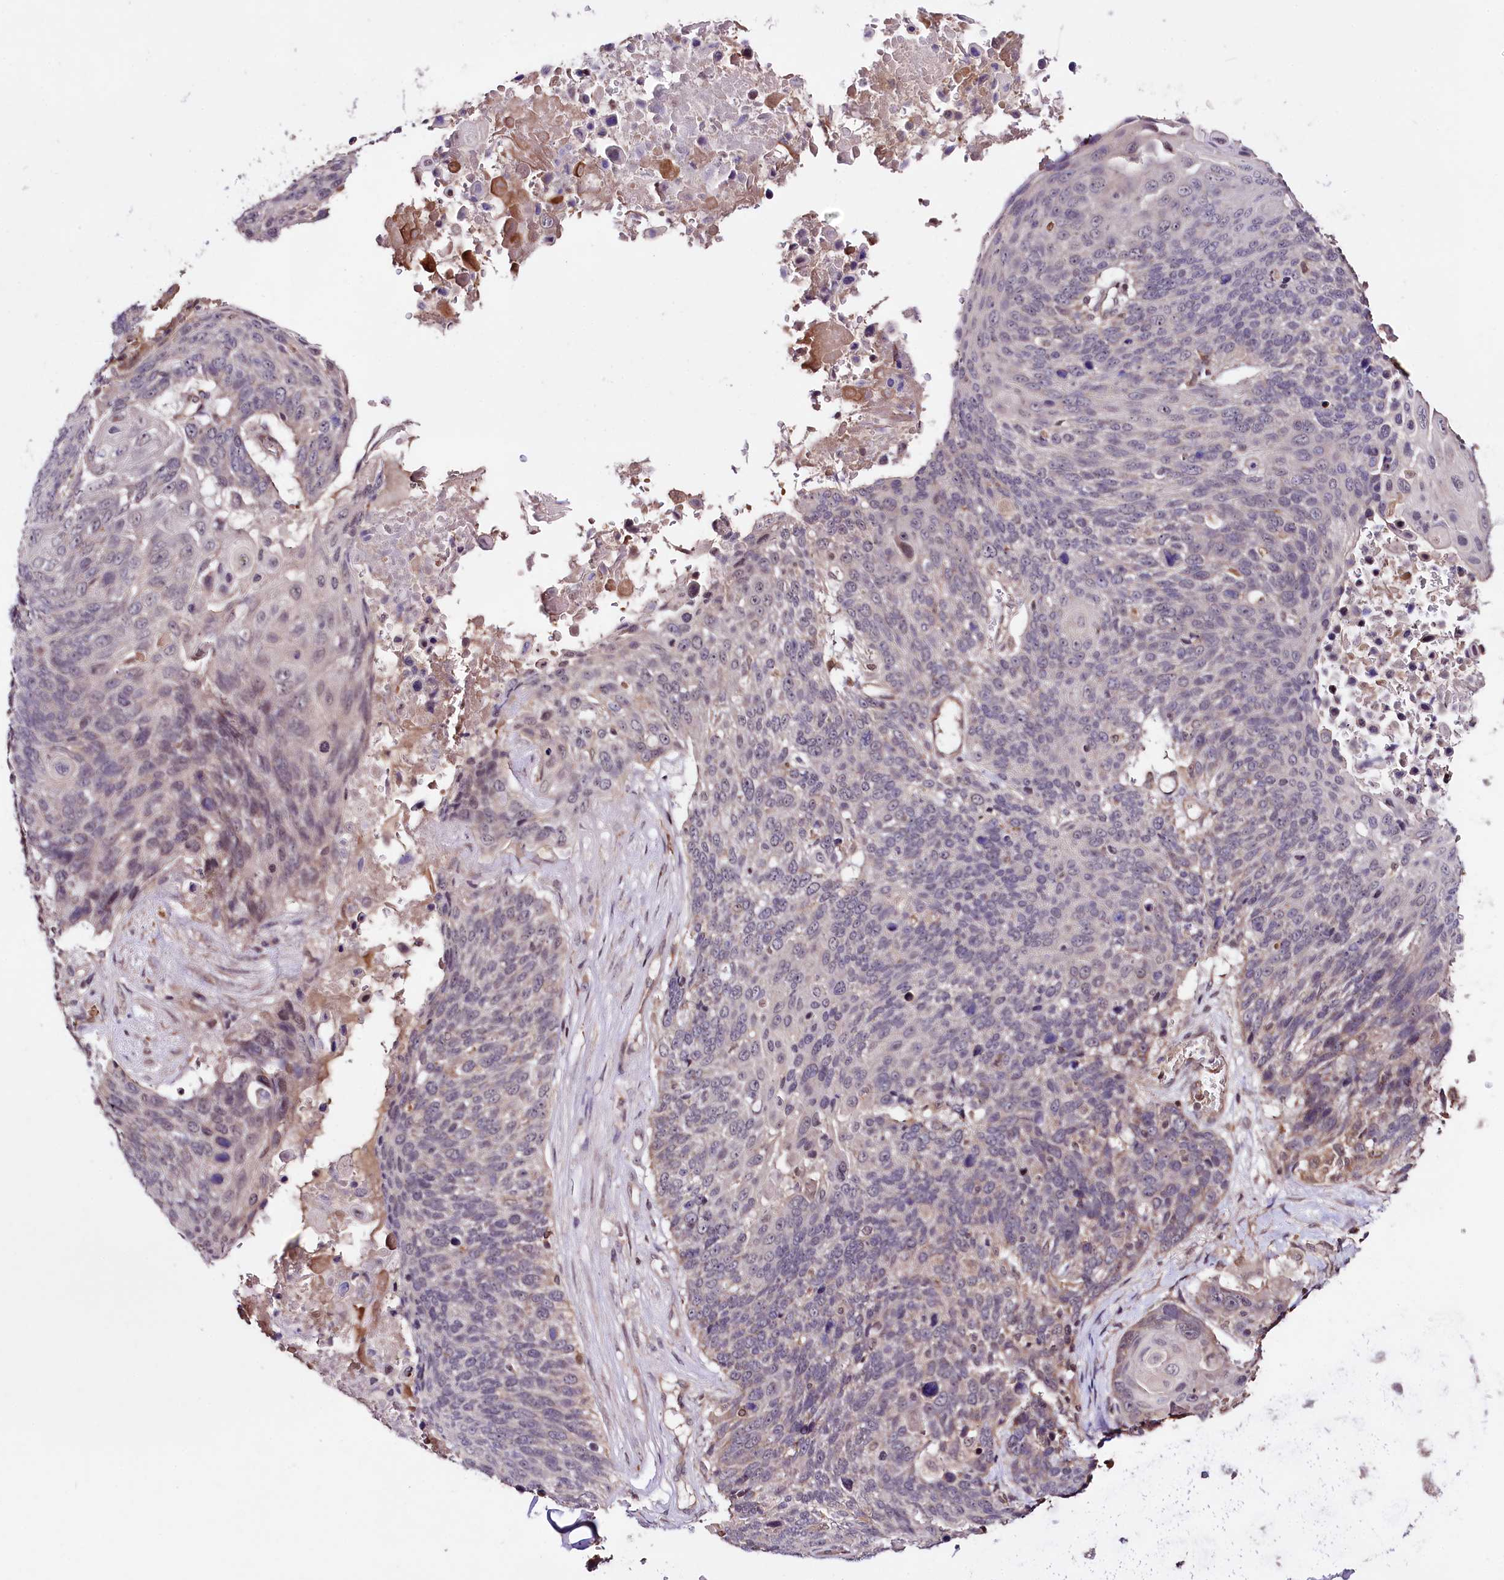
{"staining": {"intensity": "weak", "quantity": "<25%", "location": "cytoplasmic/membranous"}, "tissue": "lung cancer", "cell_type": "Tumor cells", "image_type": "cancer", "snomed": [{"axis": "morphology", "description": "Squamous cell carcinoma, NOS"}, {"axis": "topography", "description": "Lung"}], "caption": "Human lung squamous cell carcinoma stained for a protein using immunohistochemistry exhibits no expression in tumor cells.", "gene": "TAFAZZIN", "patient": {"sex": "male", "age": 66}}